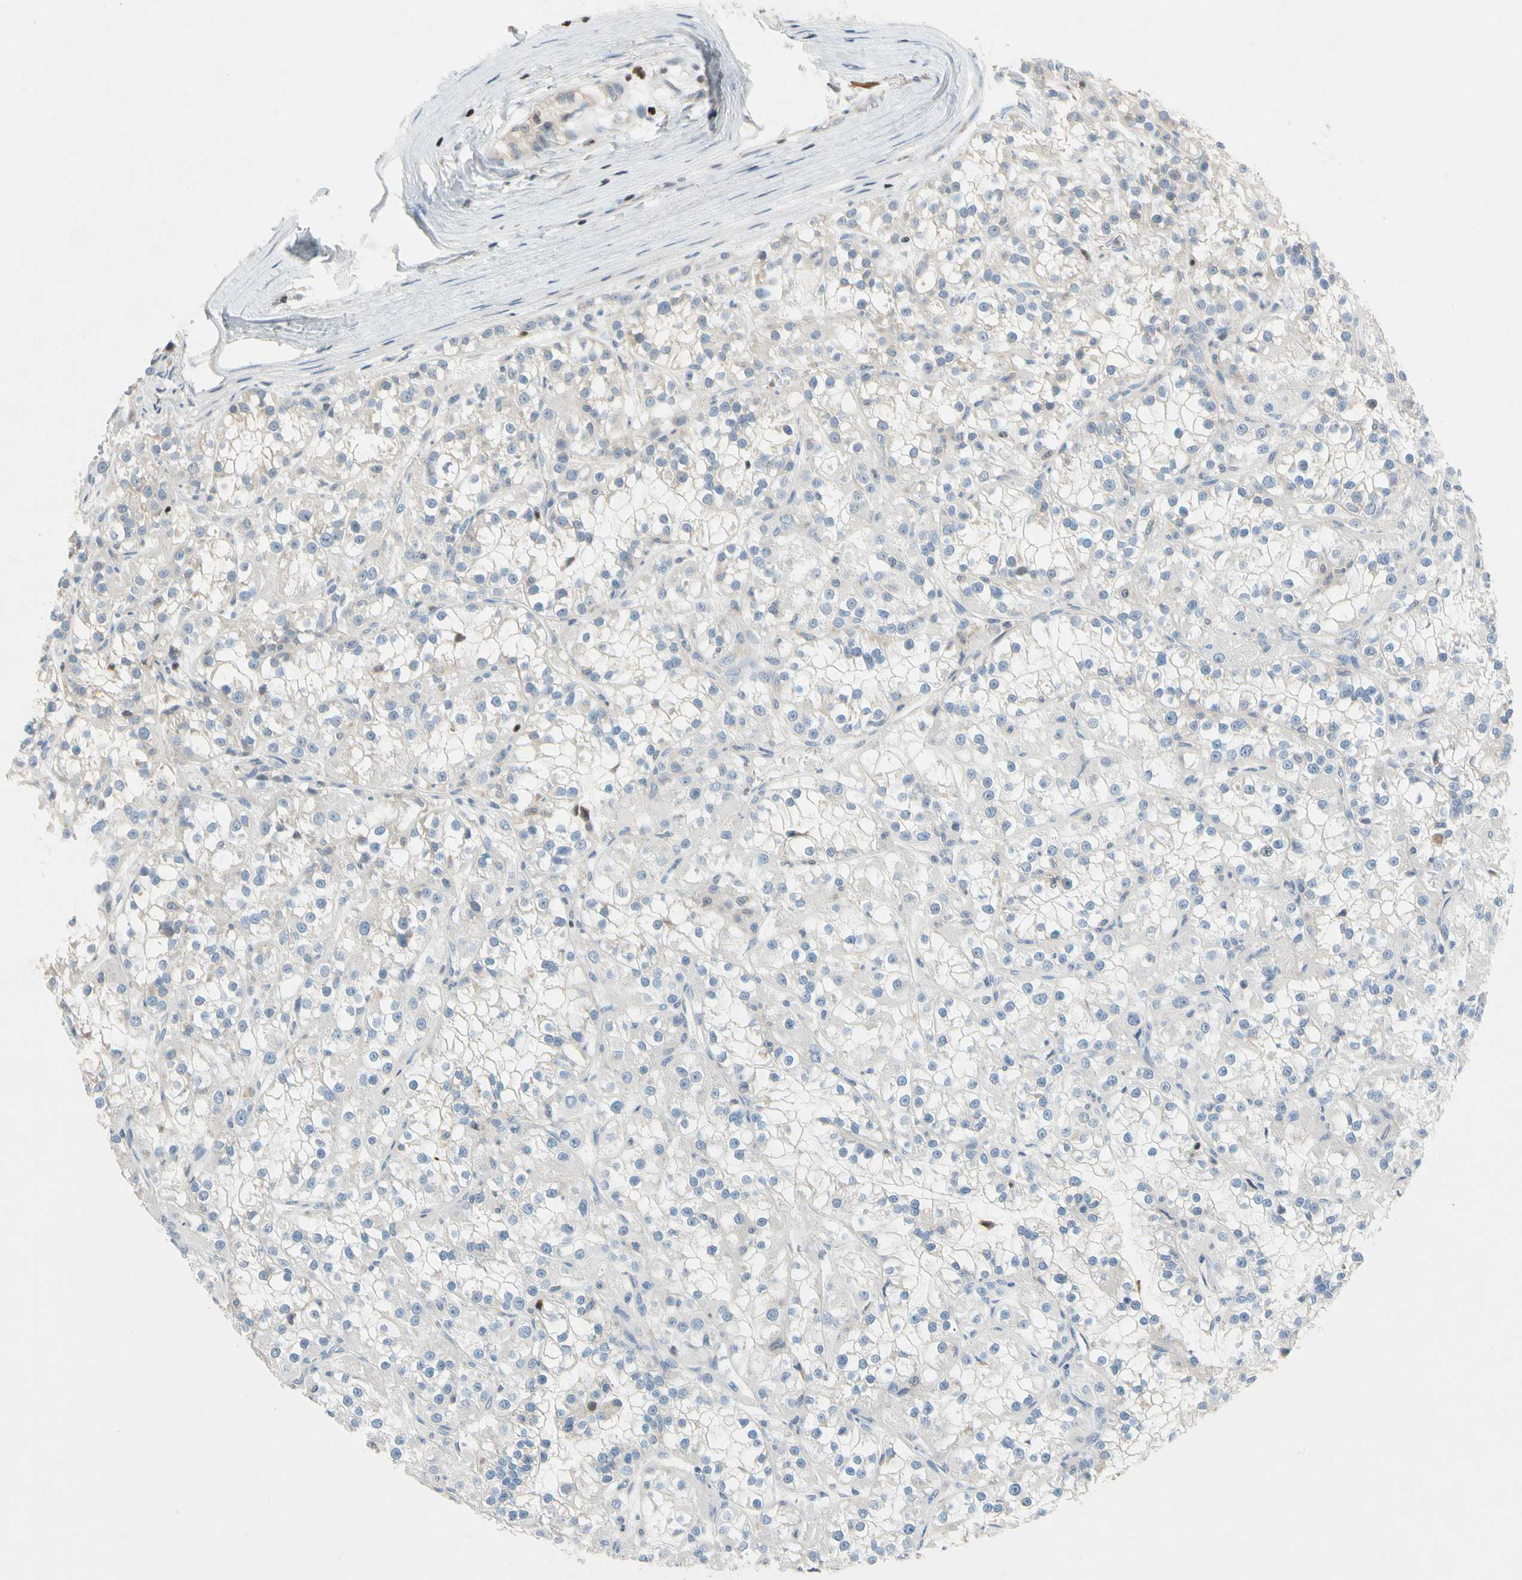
{"staining": {"intensity": "negative", "quantity": "none", "location": "none"}, "tissue": "renal cancer", "cell_type": "Tumor cells", "image_type": "cancer", "snomed": [{"axis": "morphology", "description": "Adenocarcinoma, NOS"}, {"axis": "topography", "description": "Kidney"}], "caption": "Renal adenocarcinoma stained for a protein using immunohistochemistry shows no staining tumor cells.", "gene": "SP140", "patient": {"sex": "female", "age": 52}}